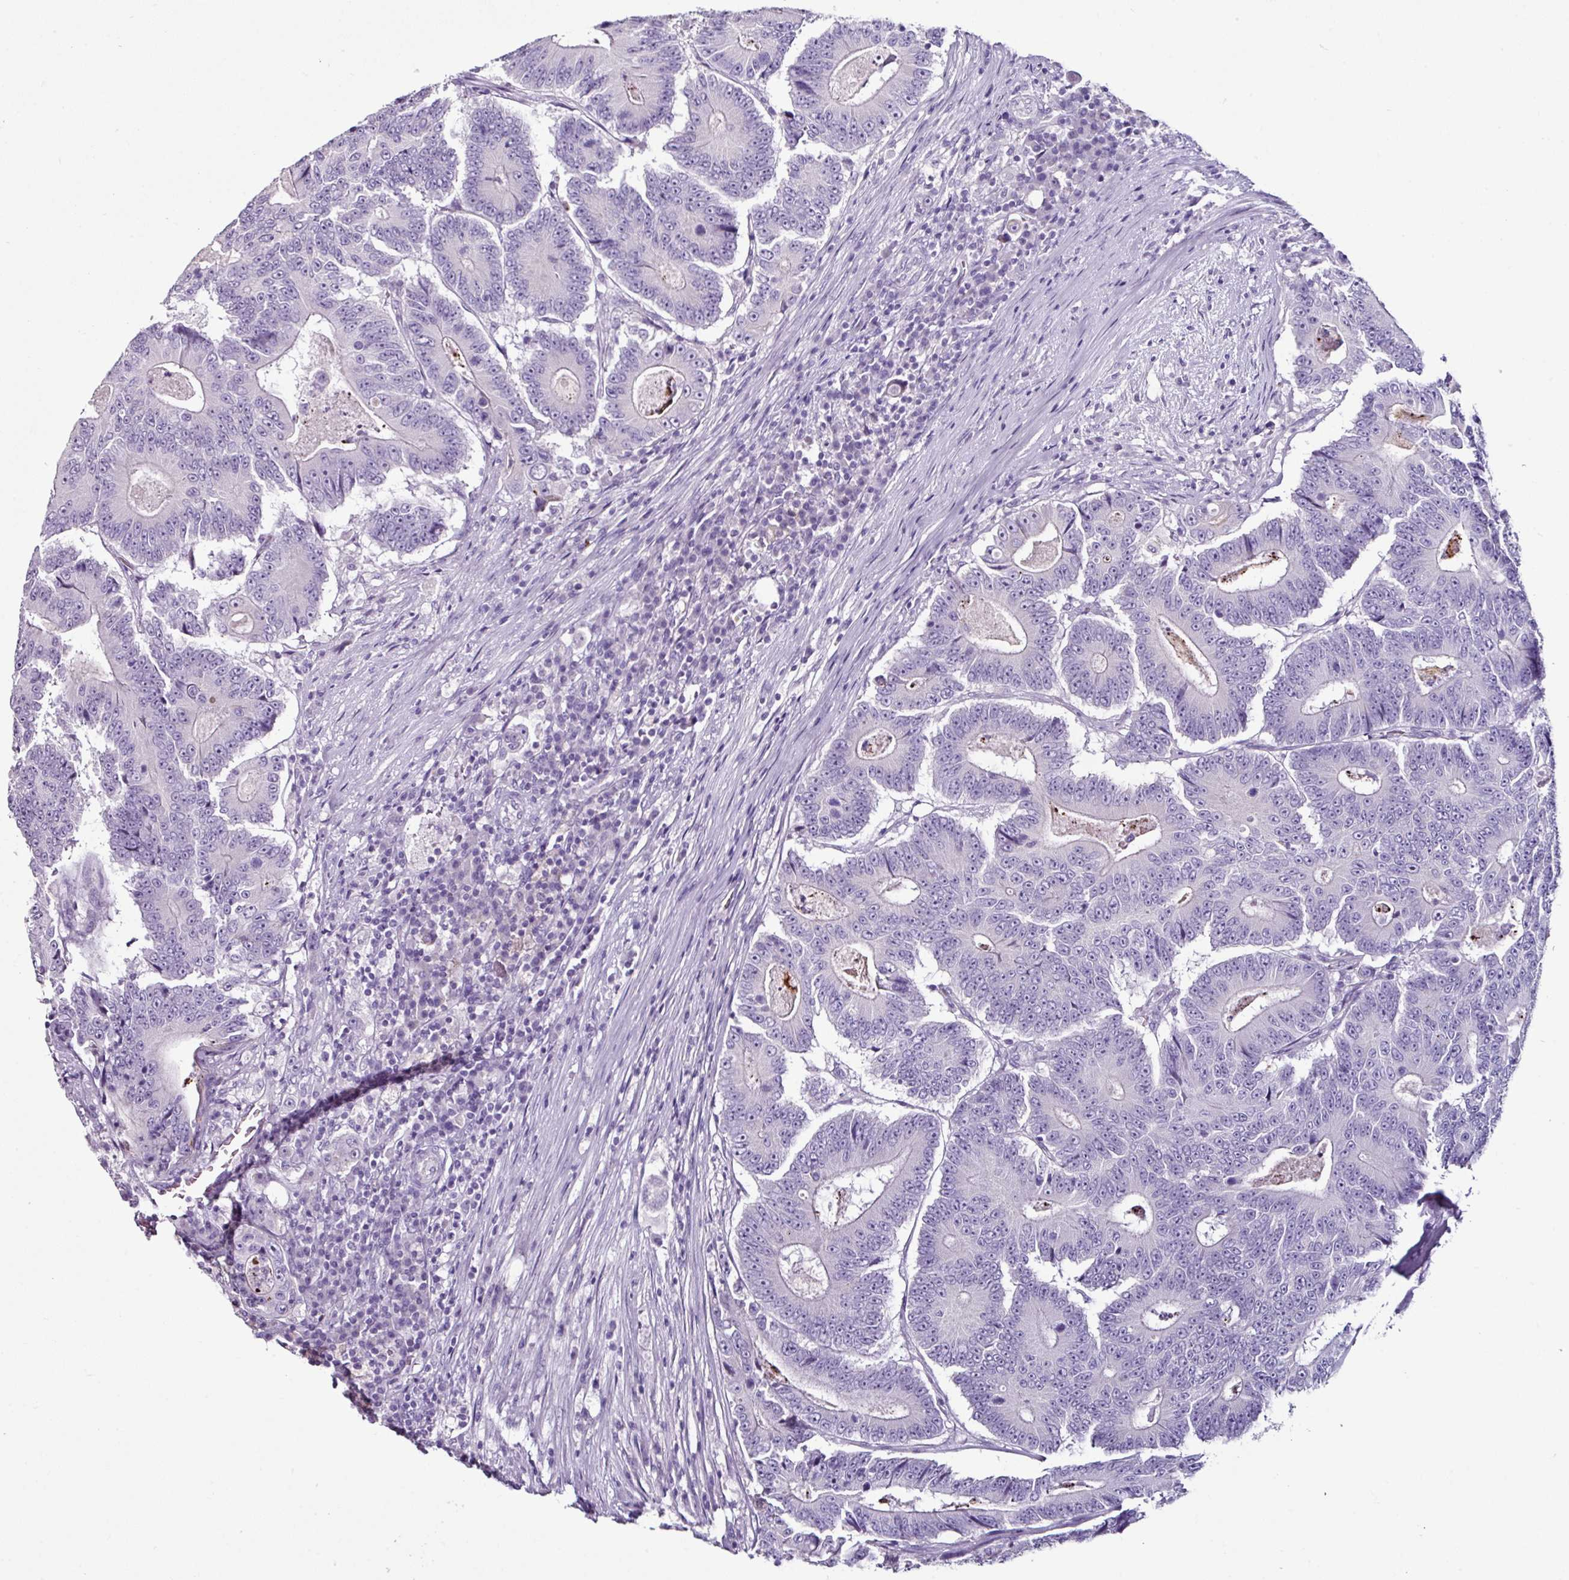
{"staining": {"intensity": "negative", "quantity": "none", "location": "none"}, "tissue": "colorectal cancer", "cell_type": "Tumor cells", "image_type": "cancer", "snomed": [{"axis": "morphology", "description": "Adenocarcinoma, NOS"}, {"axis": "topography", "description": "Colon"}], "caption": "This is an IHC image of human colorectal cancer. There is no staining in tumor cells.", "gene": "GLP2R", "patient": {"sex": "male", "age": 83}}